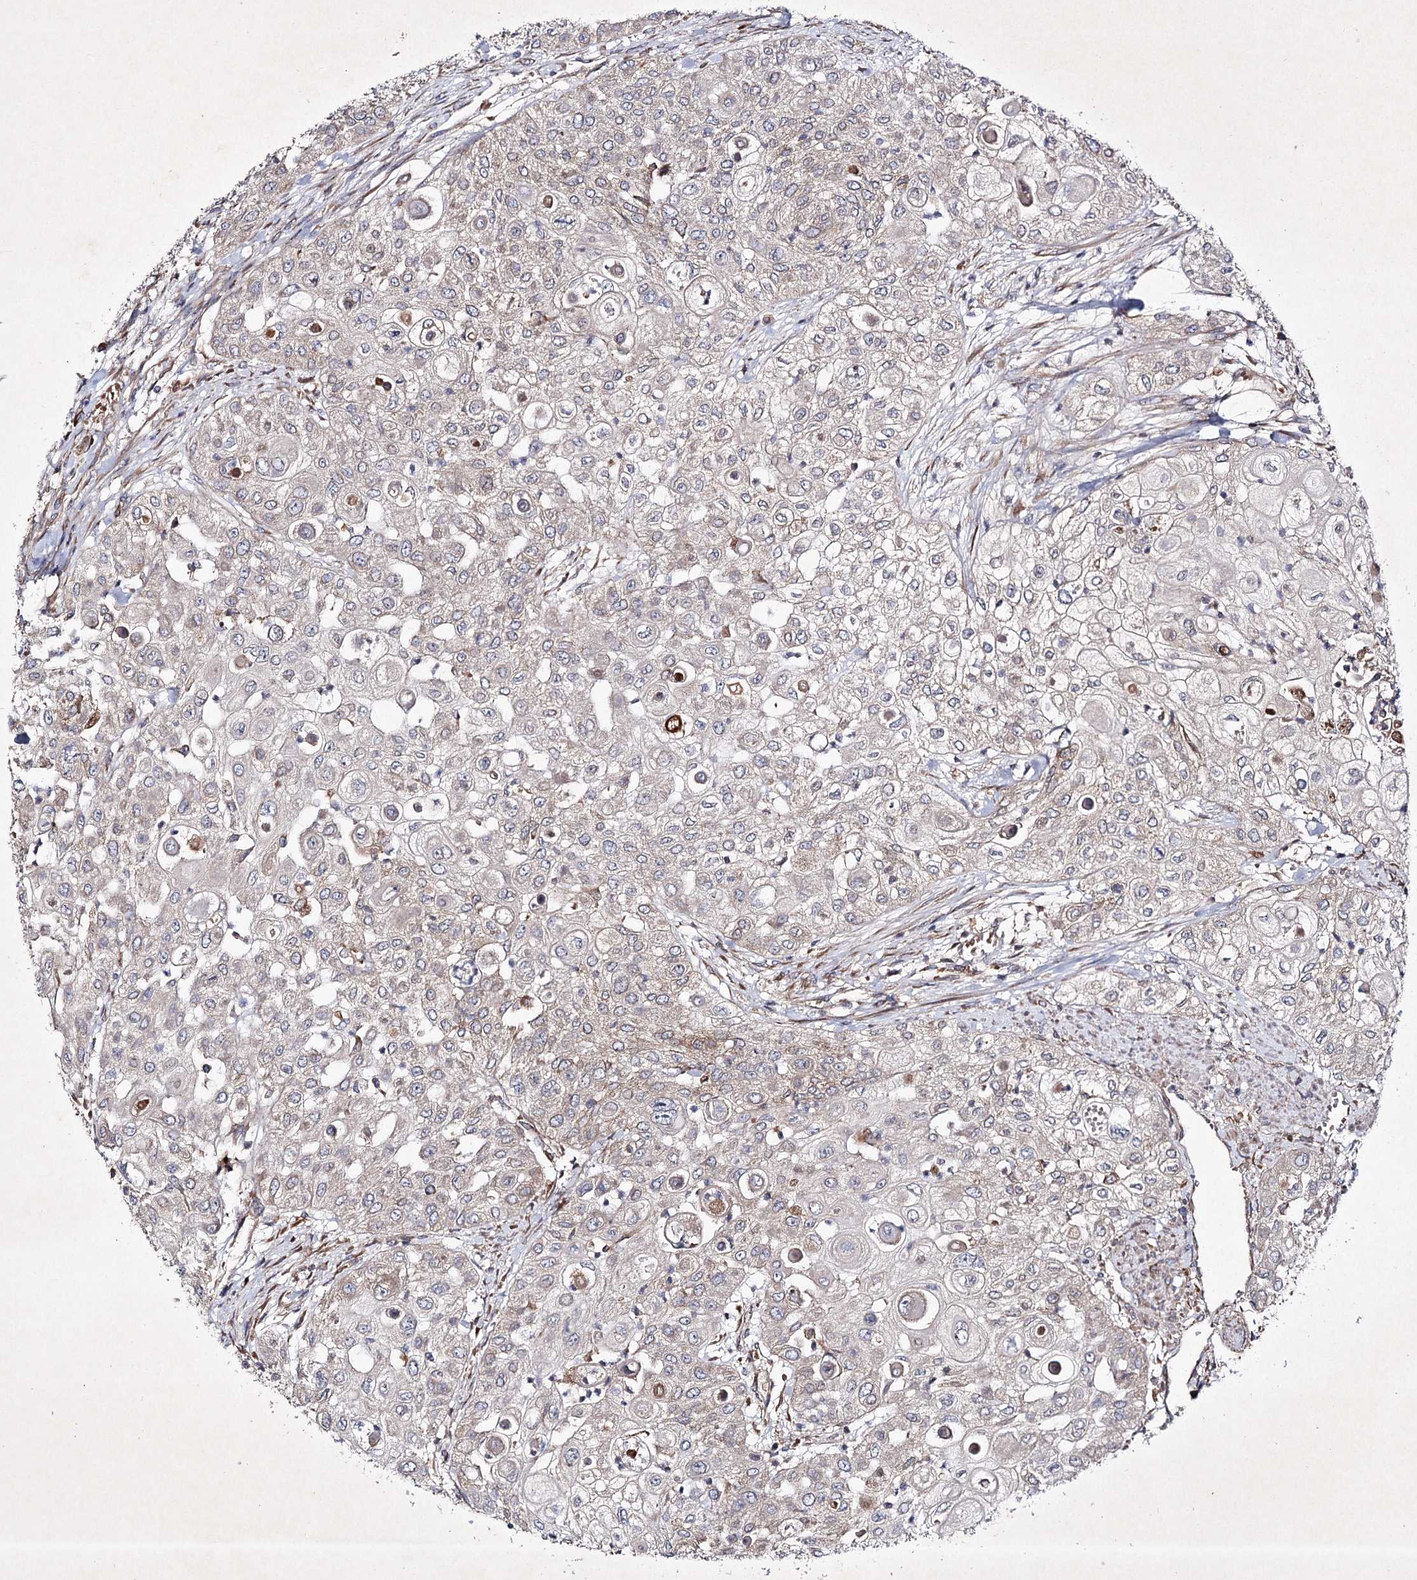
{"staining": {"intensity": "weak", "quantity": "25%-75%", "location": "cytoplasmic/membranous"}, "tissue": "urothelial cancer", "cell_type": "Tumor cells", "image_type": "cancer", "snomed": [{"axis": "morphology", "description": "Urothelial carcinoma, High grade"}, {"axis": "topography", "description": "Urinary bladder"}], "caption": "A micrograph of human urothelial cancer stained for a protein shows weak cytoplasmic/membranous brown staining in tumor cells. The staining was performed using DAB (3,3'-diaminobenzidine), with brown indicating positive protein expression. Nuclei are stained blue with hematoxylin.", "gene": "ALG9", "patient": {"sex": "female", "age": 79}}